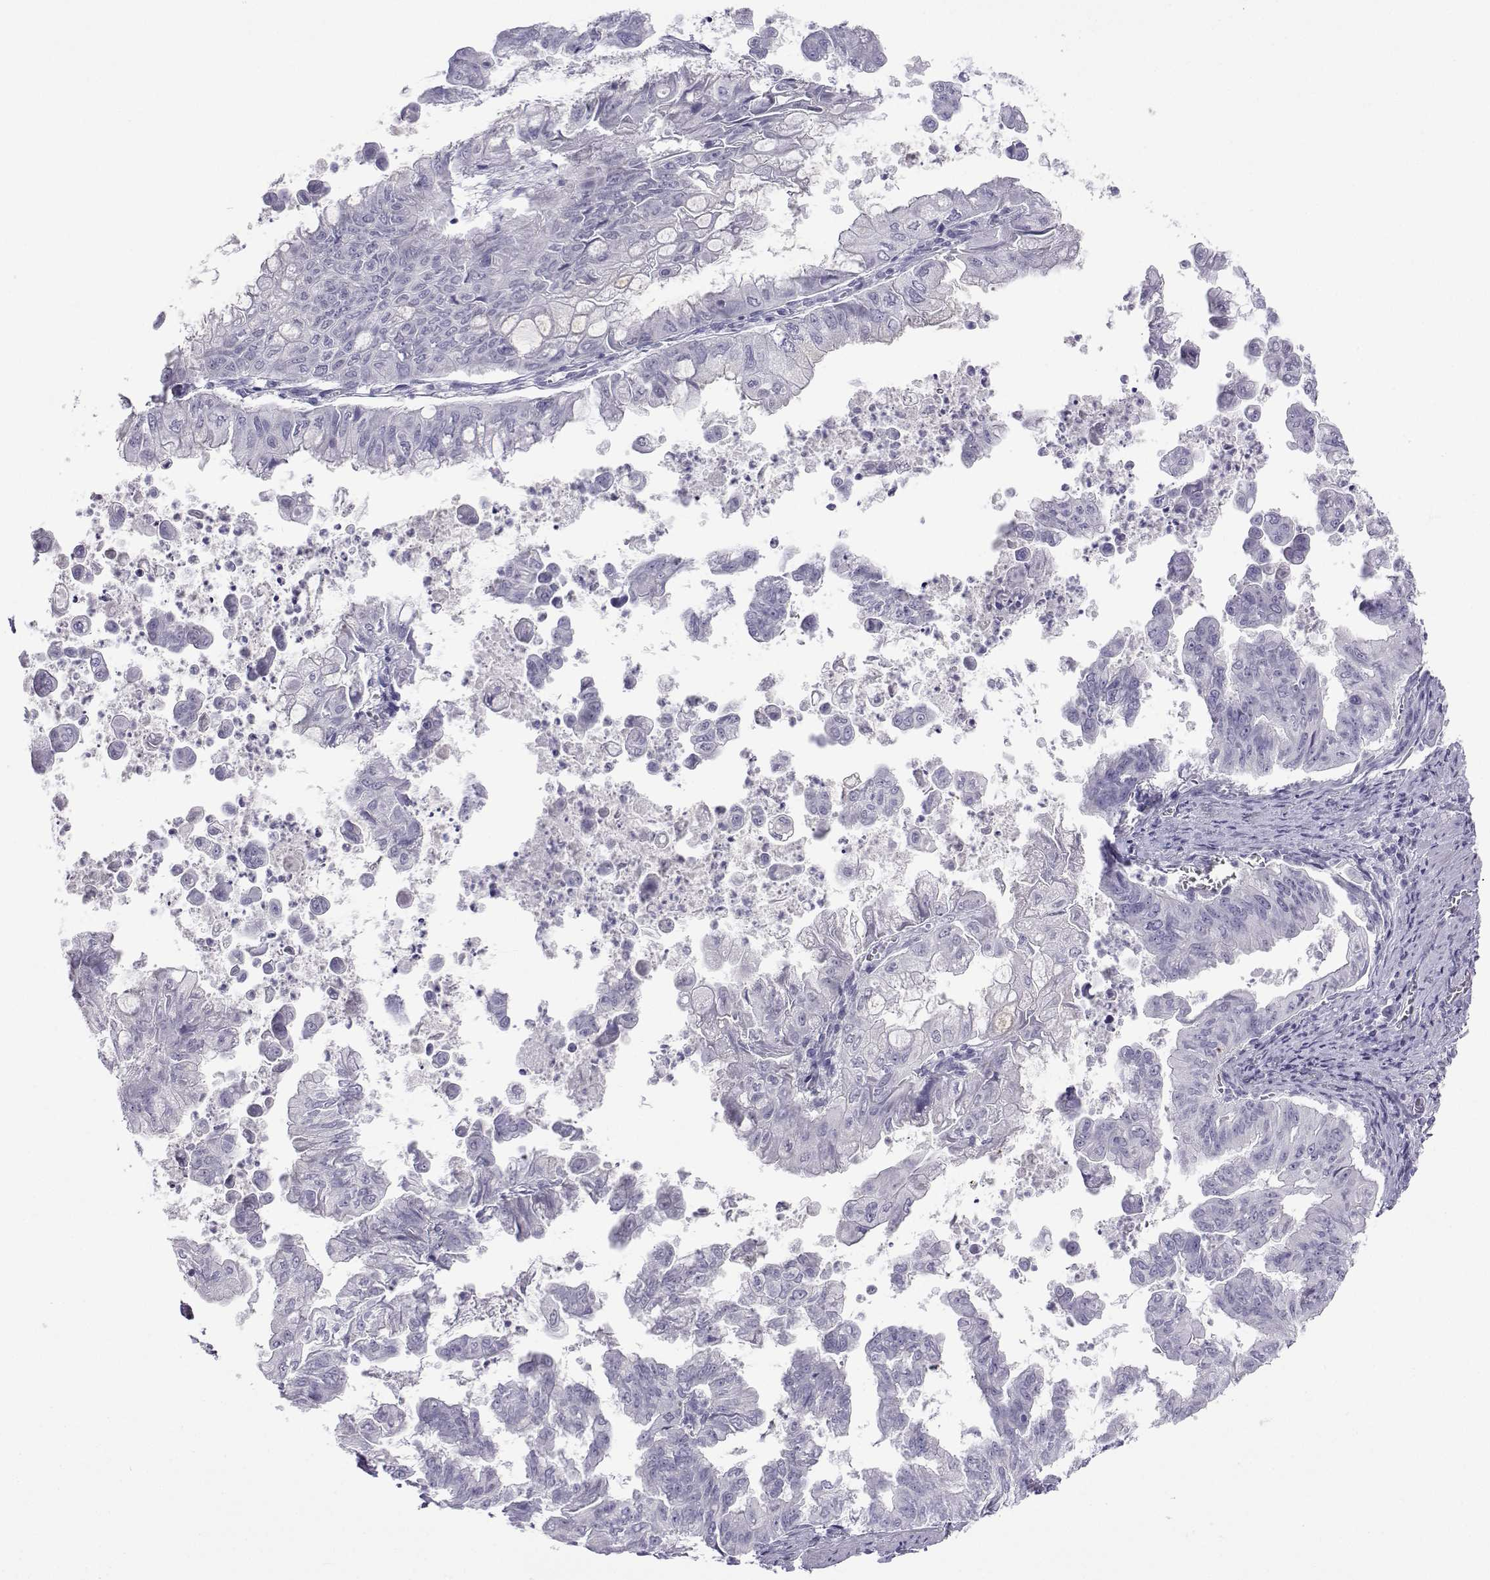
{"staining": {"intensity": "negative", "quantity": "none", "location": "none"}, "tissue": "stomach cancer", "cell_type": "Tumor cells", "image_type": "cancer", "snomed": [{"axis": "morphology", "description": "Adenocarcinoma, NOS"}, {"axis": "topography", "description": "Stomach, upper"}], "caption": "Immunohistochemistry micrograph of neoplastic tissue: stomach cancer (adenocarcinoma) stained with DAB (3,3'-diaminobenzidine) shows no significant protein expression in tumor cells. (DAB immunohistochemistry visualized using brightfield microscopy, high magnification).", "gene": "ACTL7A", "patient": {"sex": "male", "age": 80}}